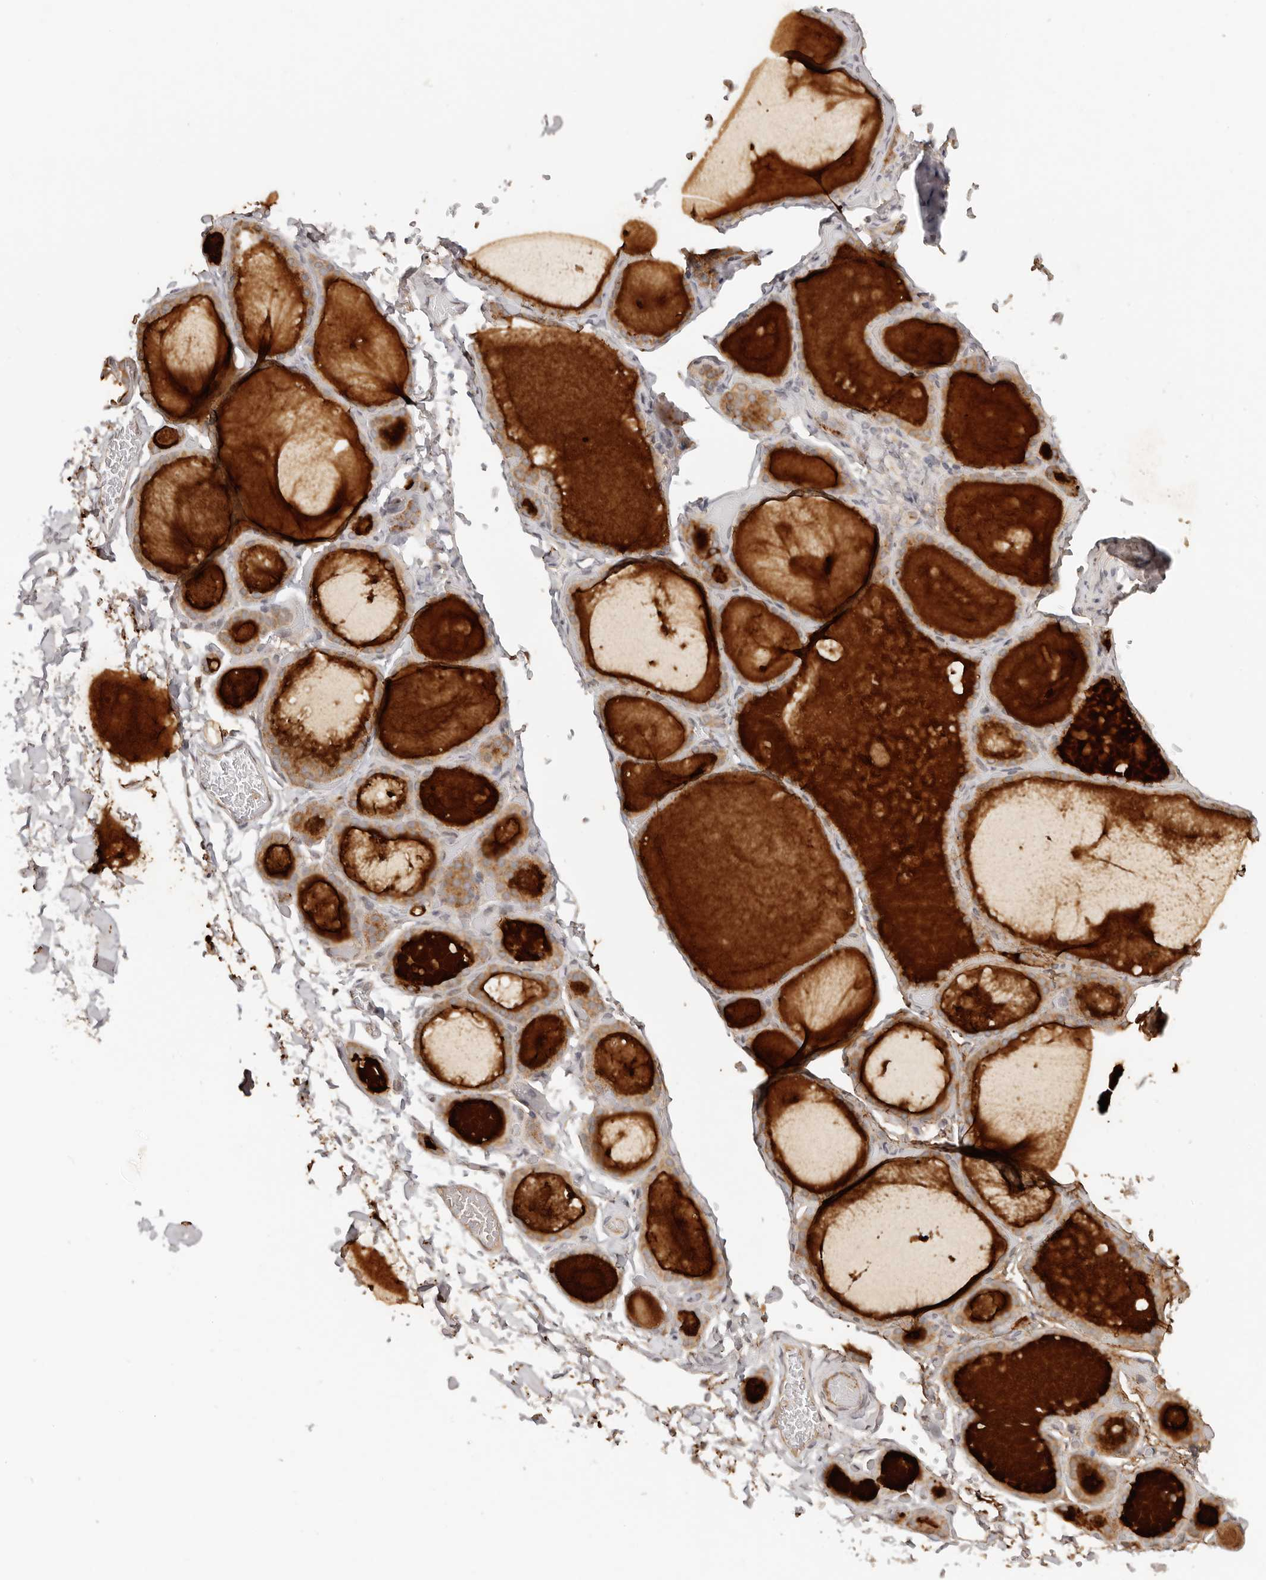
{"staining": {"intensity": "moderate", "quantity": "25%-75%", "location": "cytoplasmic/membranous"}, "tissue": "thyroid gland", "cell_type": "Glandular cells", "image_type": "normal", "snomed": [{"axis": "morphology", "description": "Normal tissue, NOS"}, {"axis": "topography", "description": "Thyroid gland"}], "caption": "DAB immunohistochemical staining of benign human thyroid gland displays moderate cytoplasmic/membranous protein positivity in about 25%-75% of glandular cells. (IHC, brightfield microscopy, high magnification).", "gene": "SEC14L1", "patient": {"sex": "female", "age": 44}}